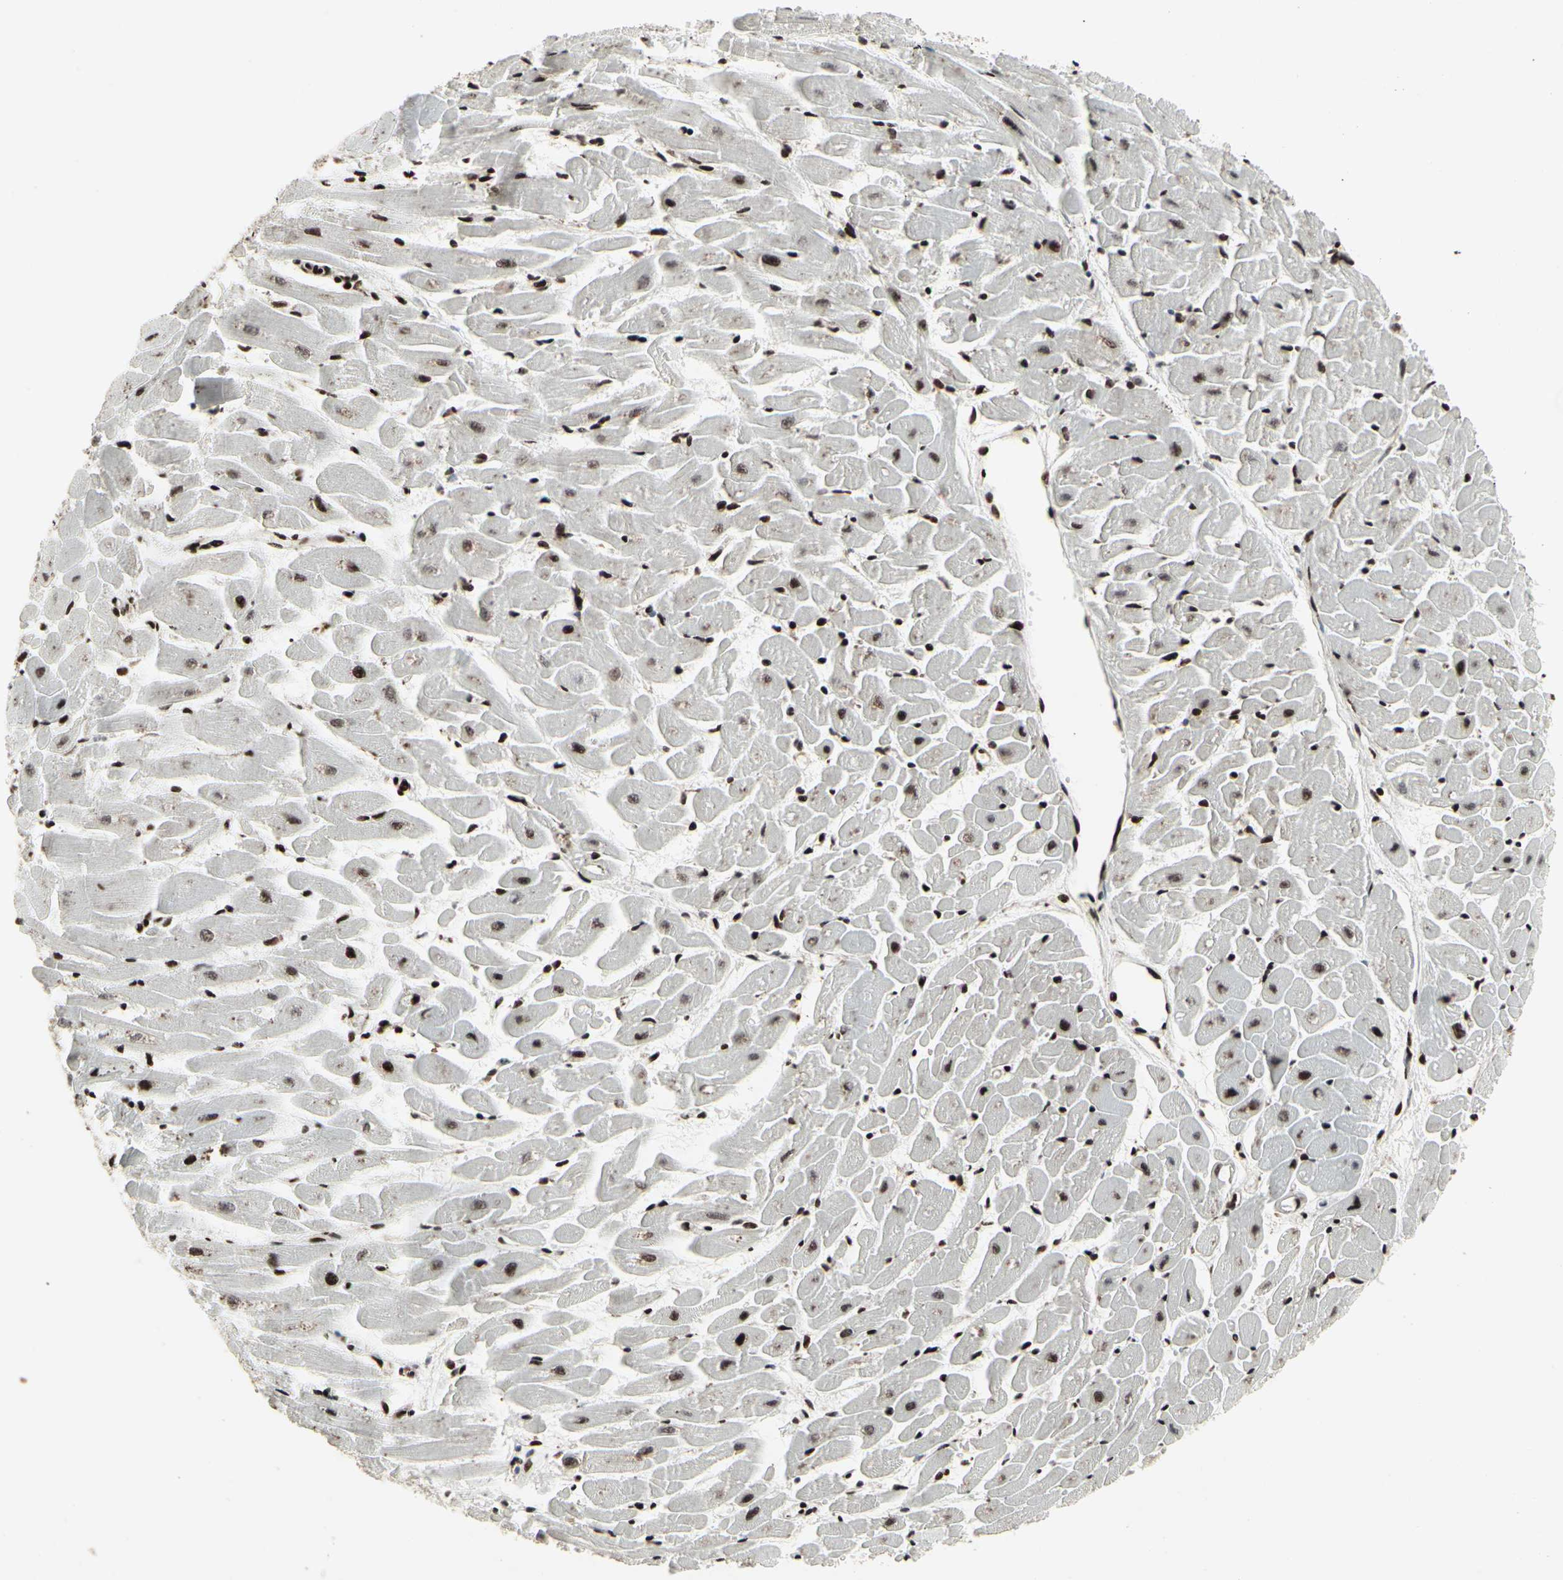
{"staining": {"intensity": "strong", "quantity": ">75%", "location": "nuclear"}, "tissue": "heart muscle", "cell_type": "Cardiomyocytes", "image_type": "normal", "snomed": [{"axis": "morphology", "description": "Normal tissue, NOS"}, {"axis": "topography", "description": "Heart"}], "caption": "The immunohistochemical stain labels strong nuclear expression in cardiomyocytes of normal heart muscle.", "gene": "U2AF2", "patient": {"sex": "female", "age": 19}}